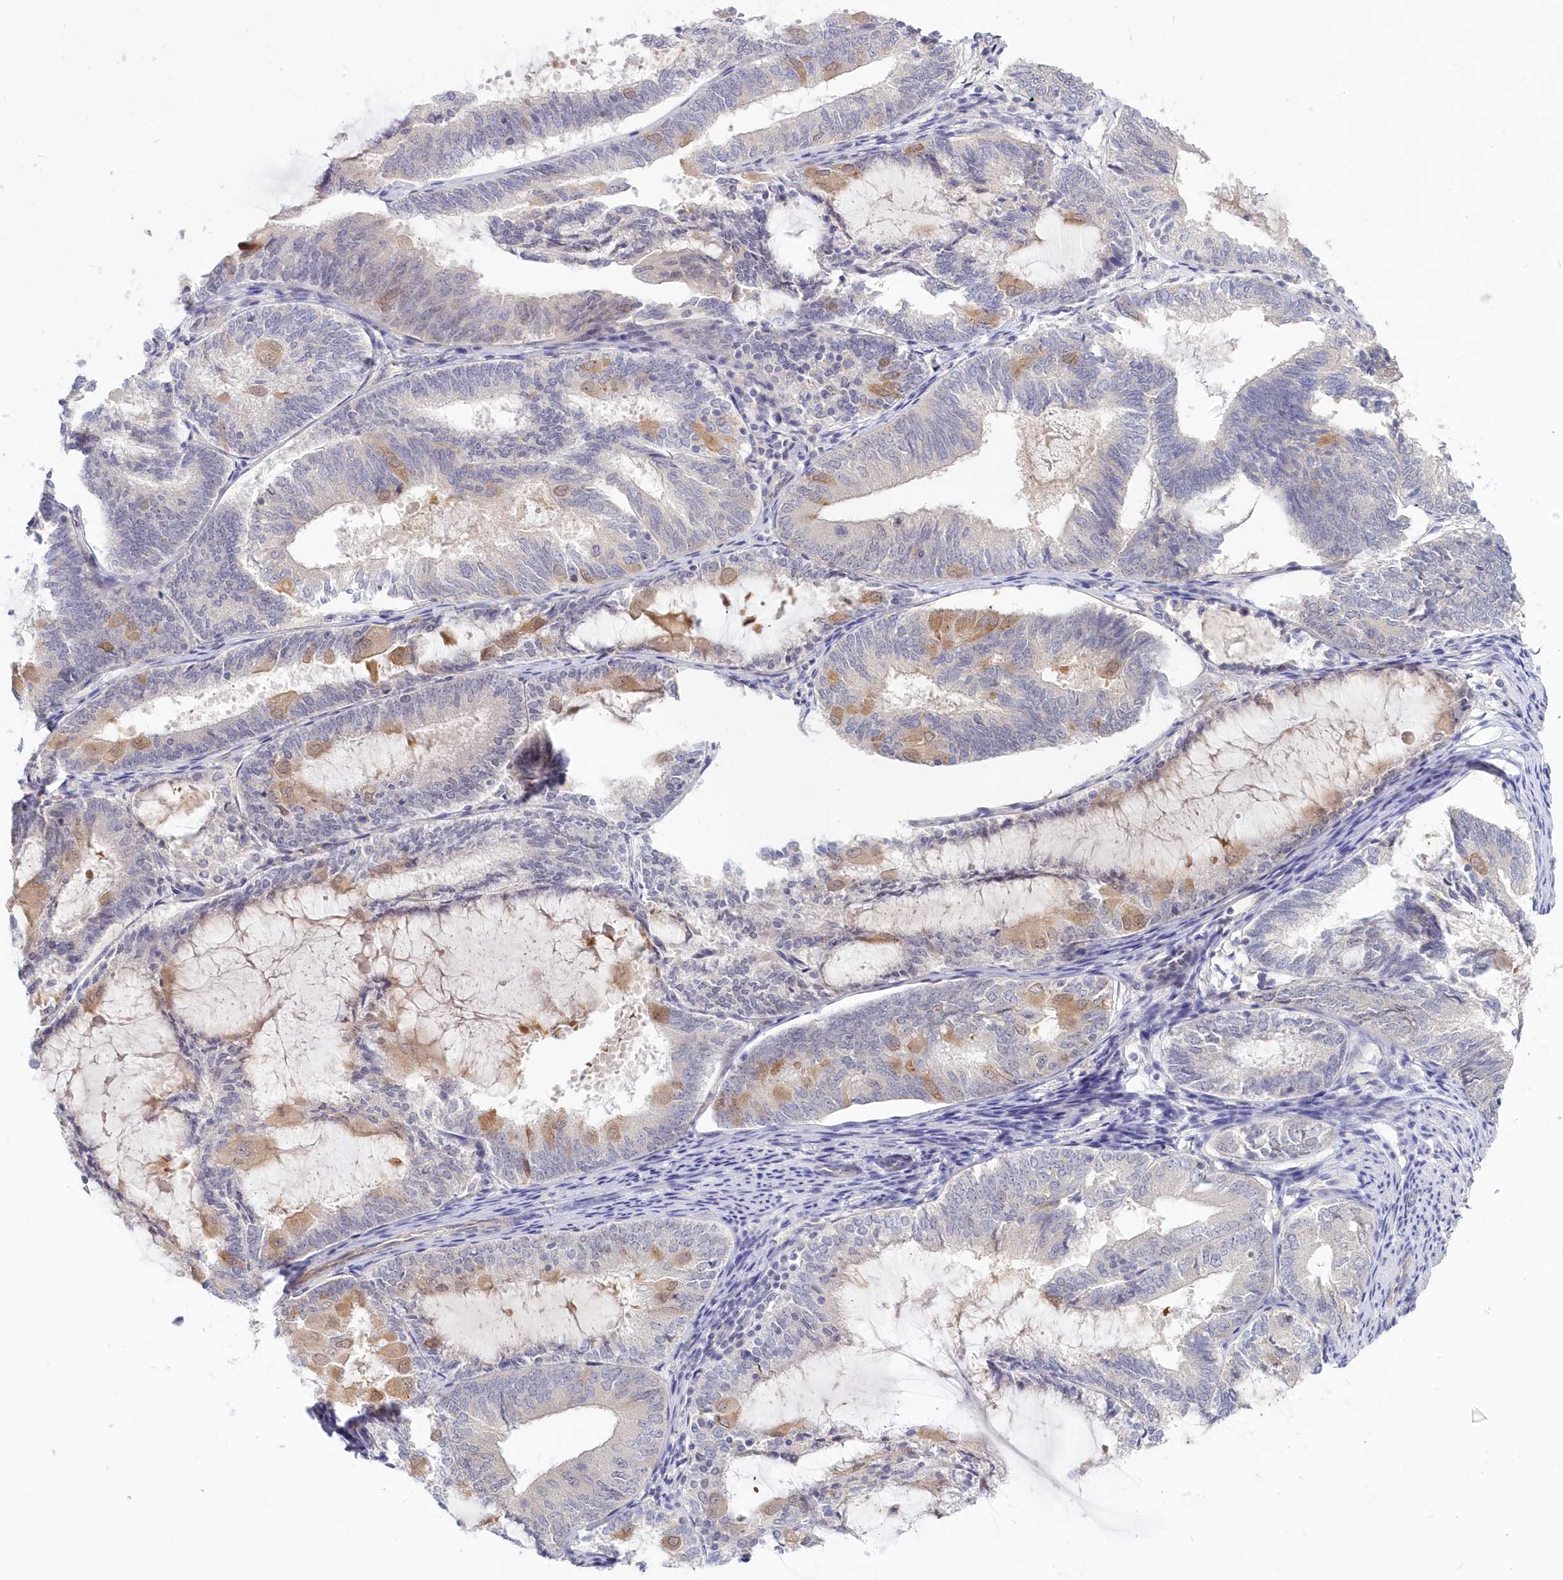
{"staining": {"intensity": "negative", "quantity": "none", "location": "none"}, "tissue": "endometrial cancer", "cell_type": "Tumor cells", "image_type": "cancer", "snomed": [{"axis": "morphology", "description": "Adenocarcinoma, NOS"}, {"axis": "topography", "description": "Endometrium"}], "caption": "Immunohistochemistry (IHC) histopathology image of human endometrial adenocarcinoma stained for a protein (brown), which shows no positivity in tumor cells.", "gene": "KATNA1", "patient": {"sex": "female", "age": 81}}